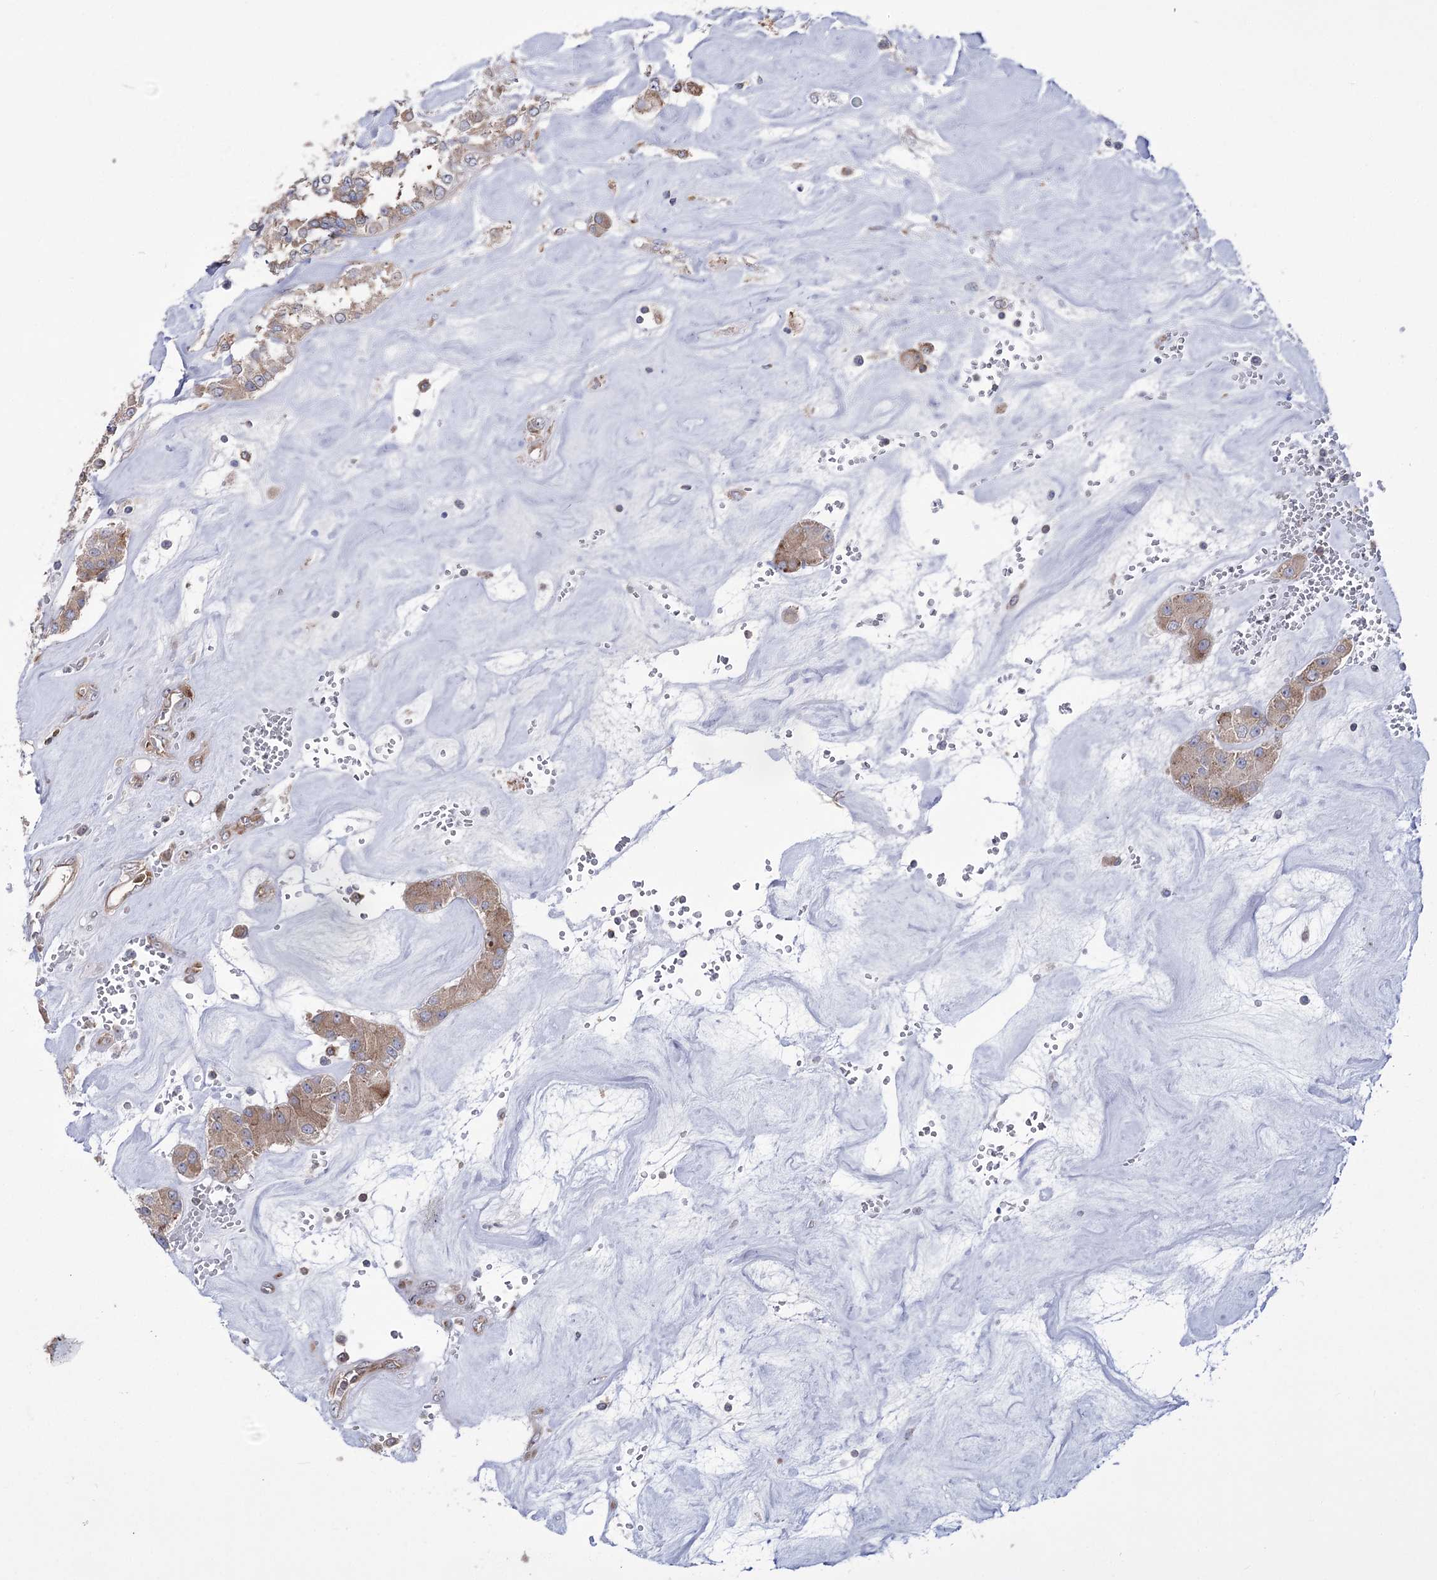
{"staining": {"intensity": "moderate", "quantity": ">75%", "location": "cytoplasmic/membranous"}, "tissue": "carcinoid", "cell_type": "Tumor cells", "image_type": "cancer", "snomed": [{"axis": "morphology", "description": "Carcinoid, malignant, NOS"}, {"axis": "topography", "description": "Pancreas"}], "caption": "A brown stain highlights moderate cytoplasmic/membranous positivity of a protein in human carcinoid tumor cells.", "gene": "ZNF622", "patient": {"sex": "male", "age": 41}}